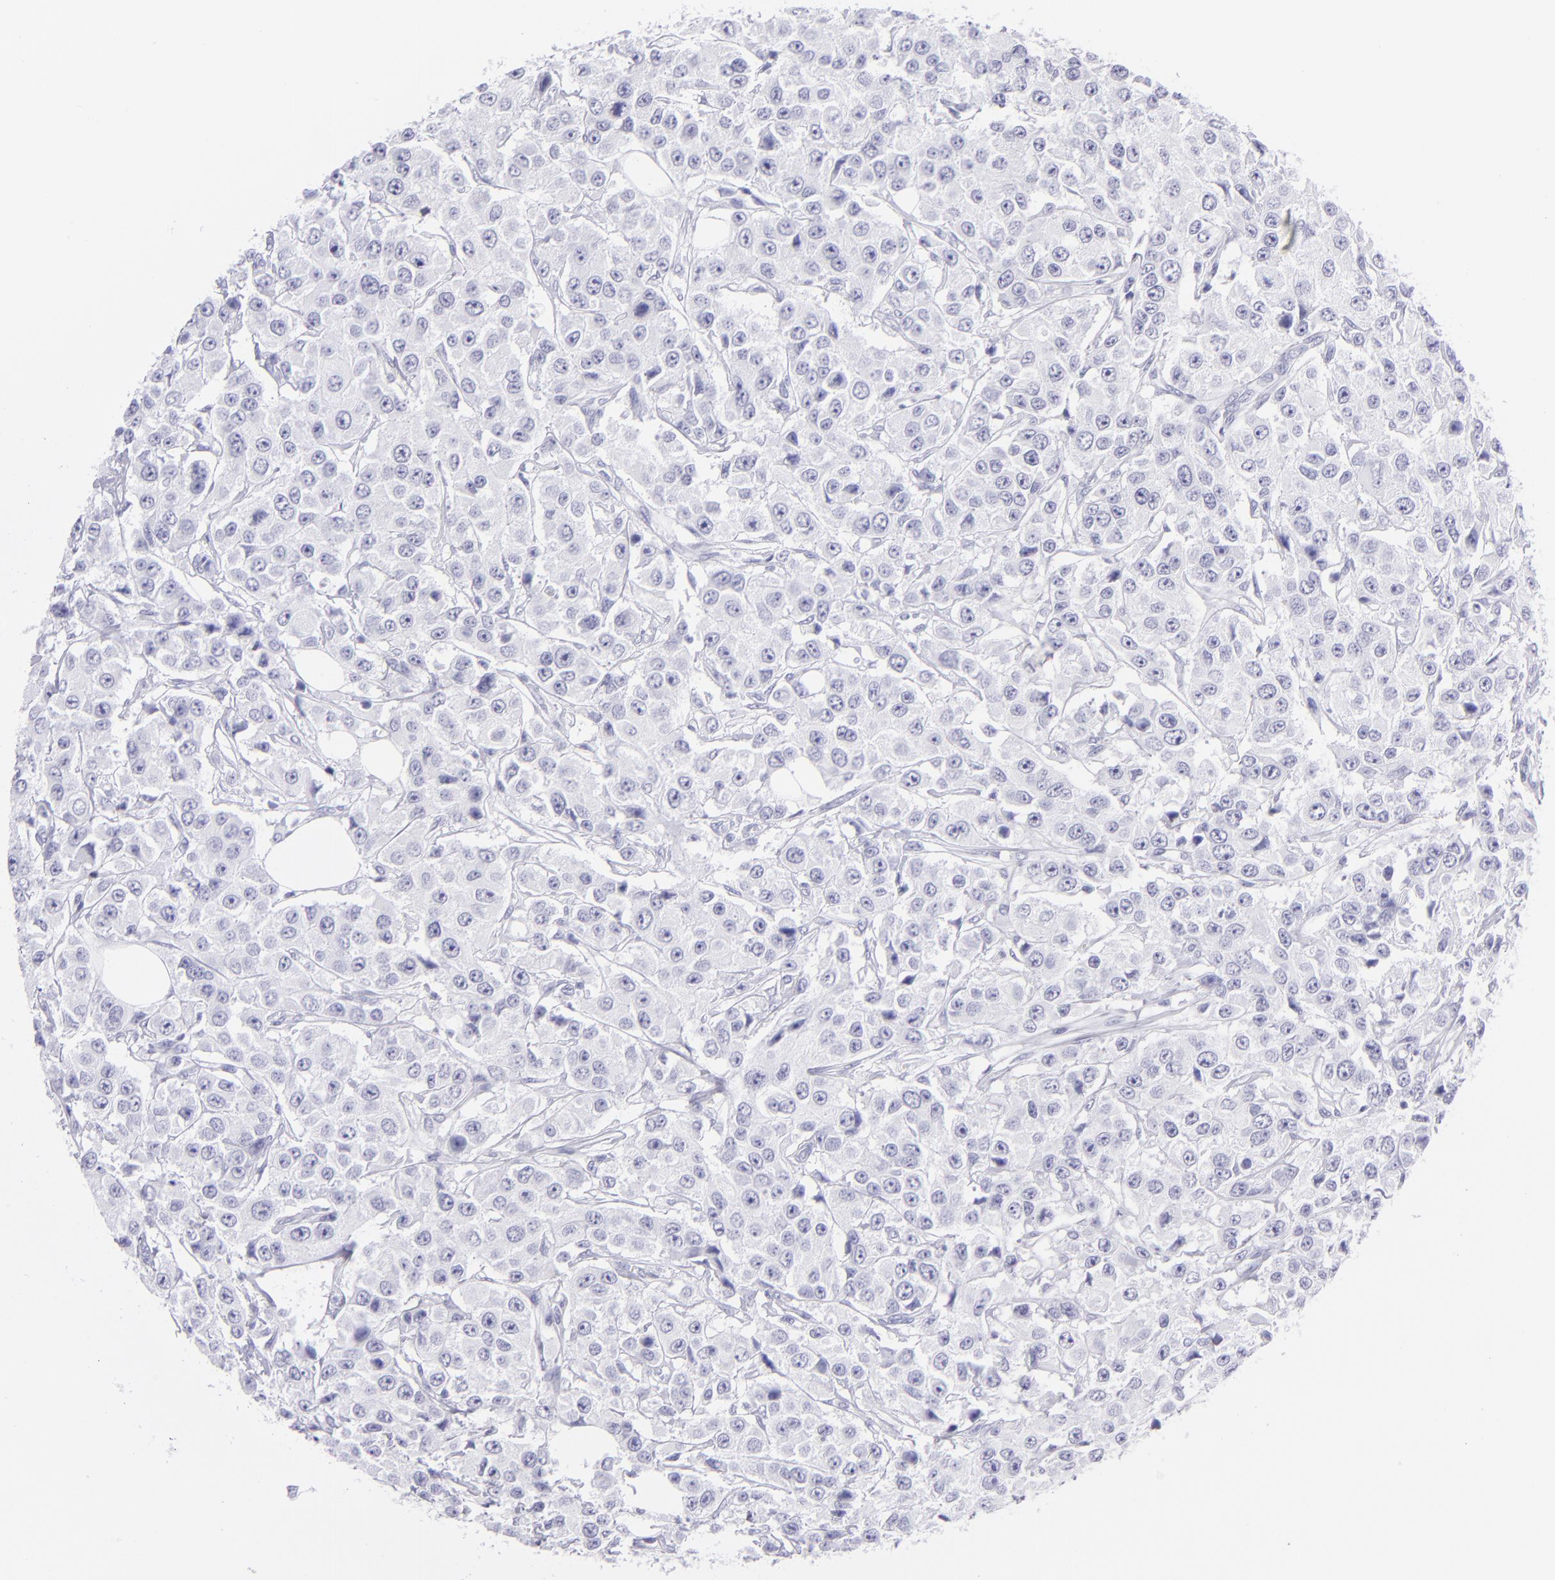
{"staining": {"intensity": "negative", "quantity": "none", "location": "none"}, "tissue": "breast cancer", "cell_type": "Tumor cells", "image_type": "cancer", "snomed": [{"axis": "morphology", "description": "Duct carcinoma"}, {"axis": "topography", "description": "Breast"}], "caption": "A high-resolution histopathology image shows immunohistochemistry staining of breast infiltrating ductal carcinoma, which exhibits no significant staining in tumor cells.", "gene": "PVALB", "patient": {"sex": "female", "age": 58}}